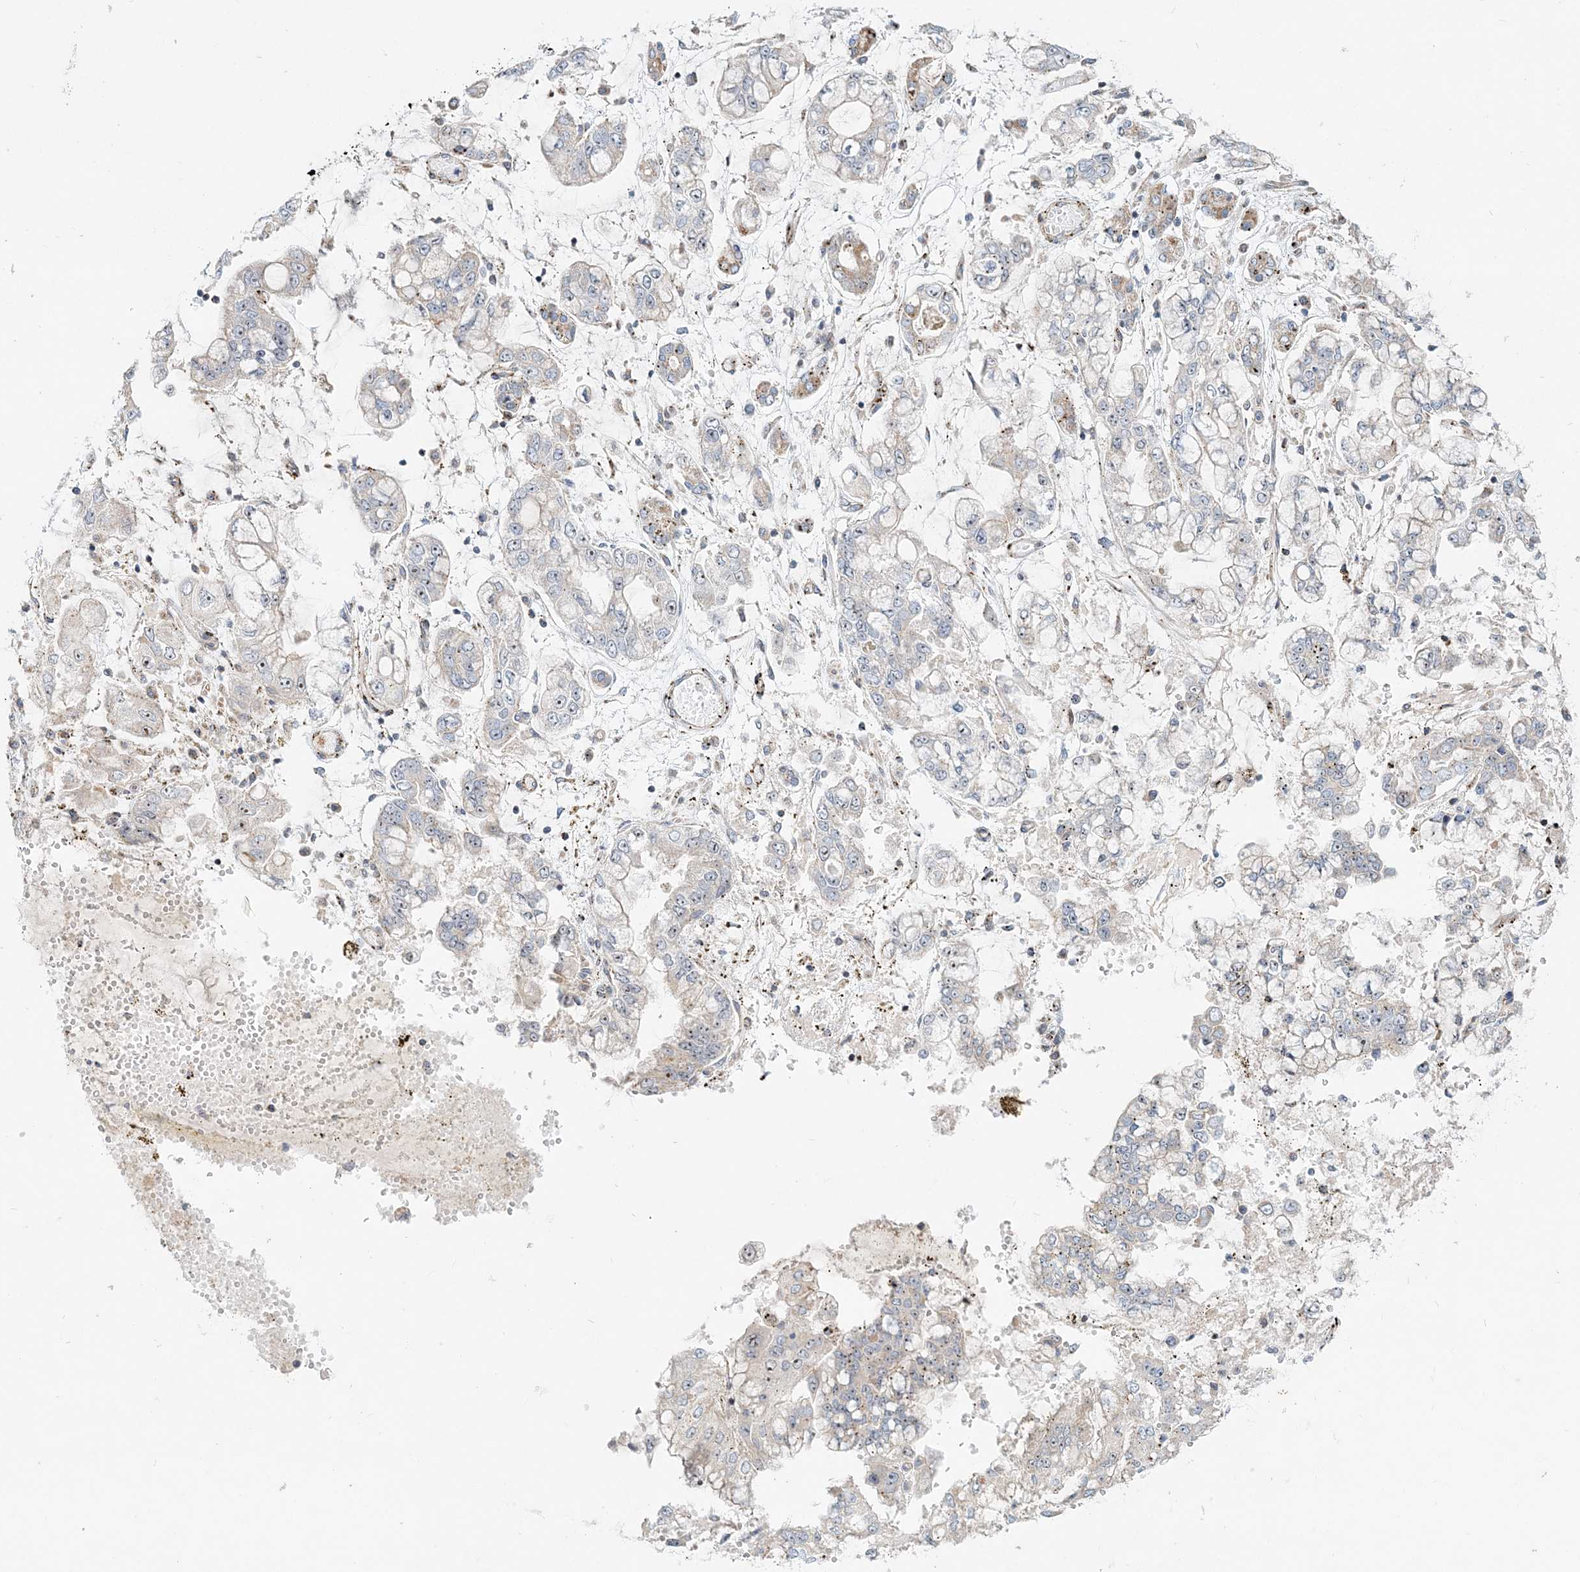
{"staining": {"intensity": "weak", "quantity": "<25%", "location": "nuclear"}, "tissue": "stomach cancer", "cell_type": "Tumor cells", "image_type": "cancer", "snomed": [{"axis": "morphology", "description": "Normal tissue, NOS"}, {"axis": "morphology", "description": "Adenocarcinoma, NOS"}, {"axis": "topography", "description": "Stomach, upper"}, {"axis": "topography", "description": "Stomach"}], "caption": "This histopathology image is of stomach adenocarcinoma stained with IHC to label a protein in brown with the nuclei are counter-stained blue. There is no expression in tumor cells.", "gene": "CXXC5", "patient": {"sex": "male", "age": 76}}